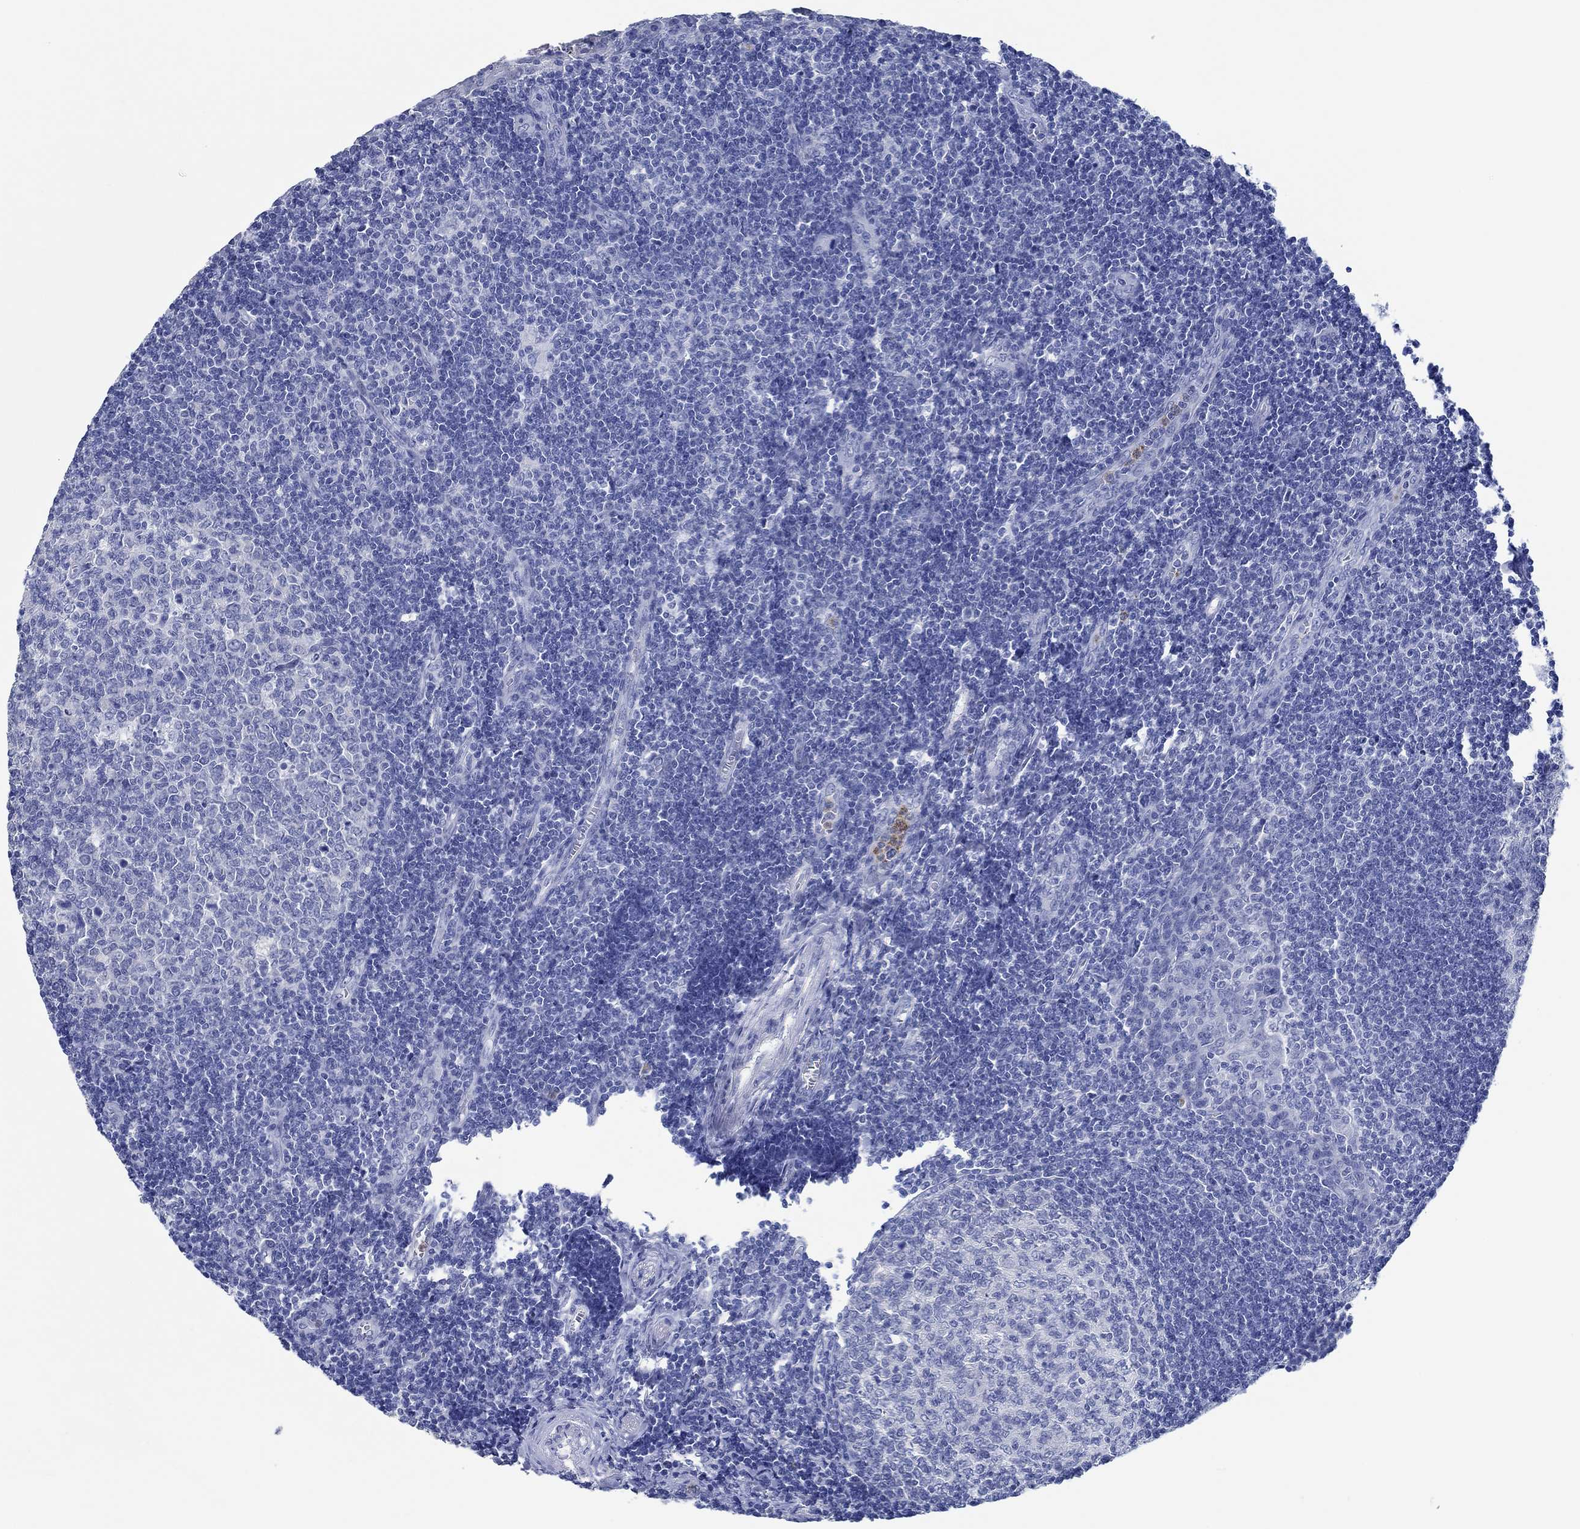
{"staining": {"intensity": "negative", "quantity": "none", "location": "none"}, "tissue": "tonsil", "cell_type": "Germinal center cells", "image_type": "normal", "snomed": [{"axis": "morphology", "description": "Normal tissue, NOS"}, {"axis": "topography", "description": "Tonsil"}], "caption": "The immunohistochemistry image has no significant positivity in germinal center cells of tonsil. (DAB immunohistochemistry (IHC) with hematoxylin counter stain).", "gene": "ZNF671", "patient": {"sex": "female", "age": 13}}